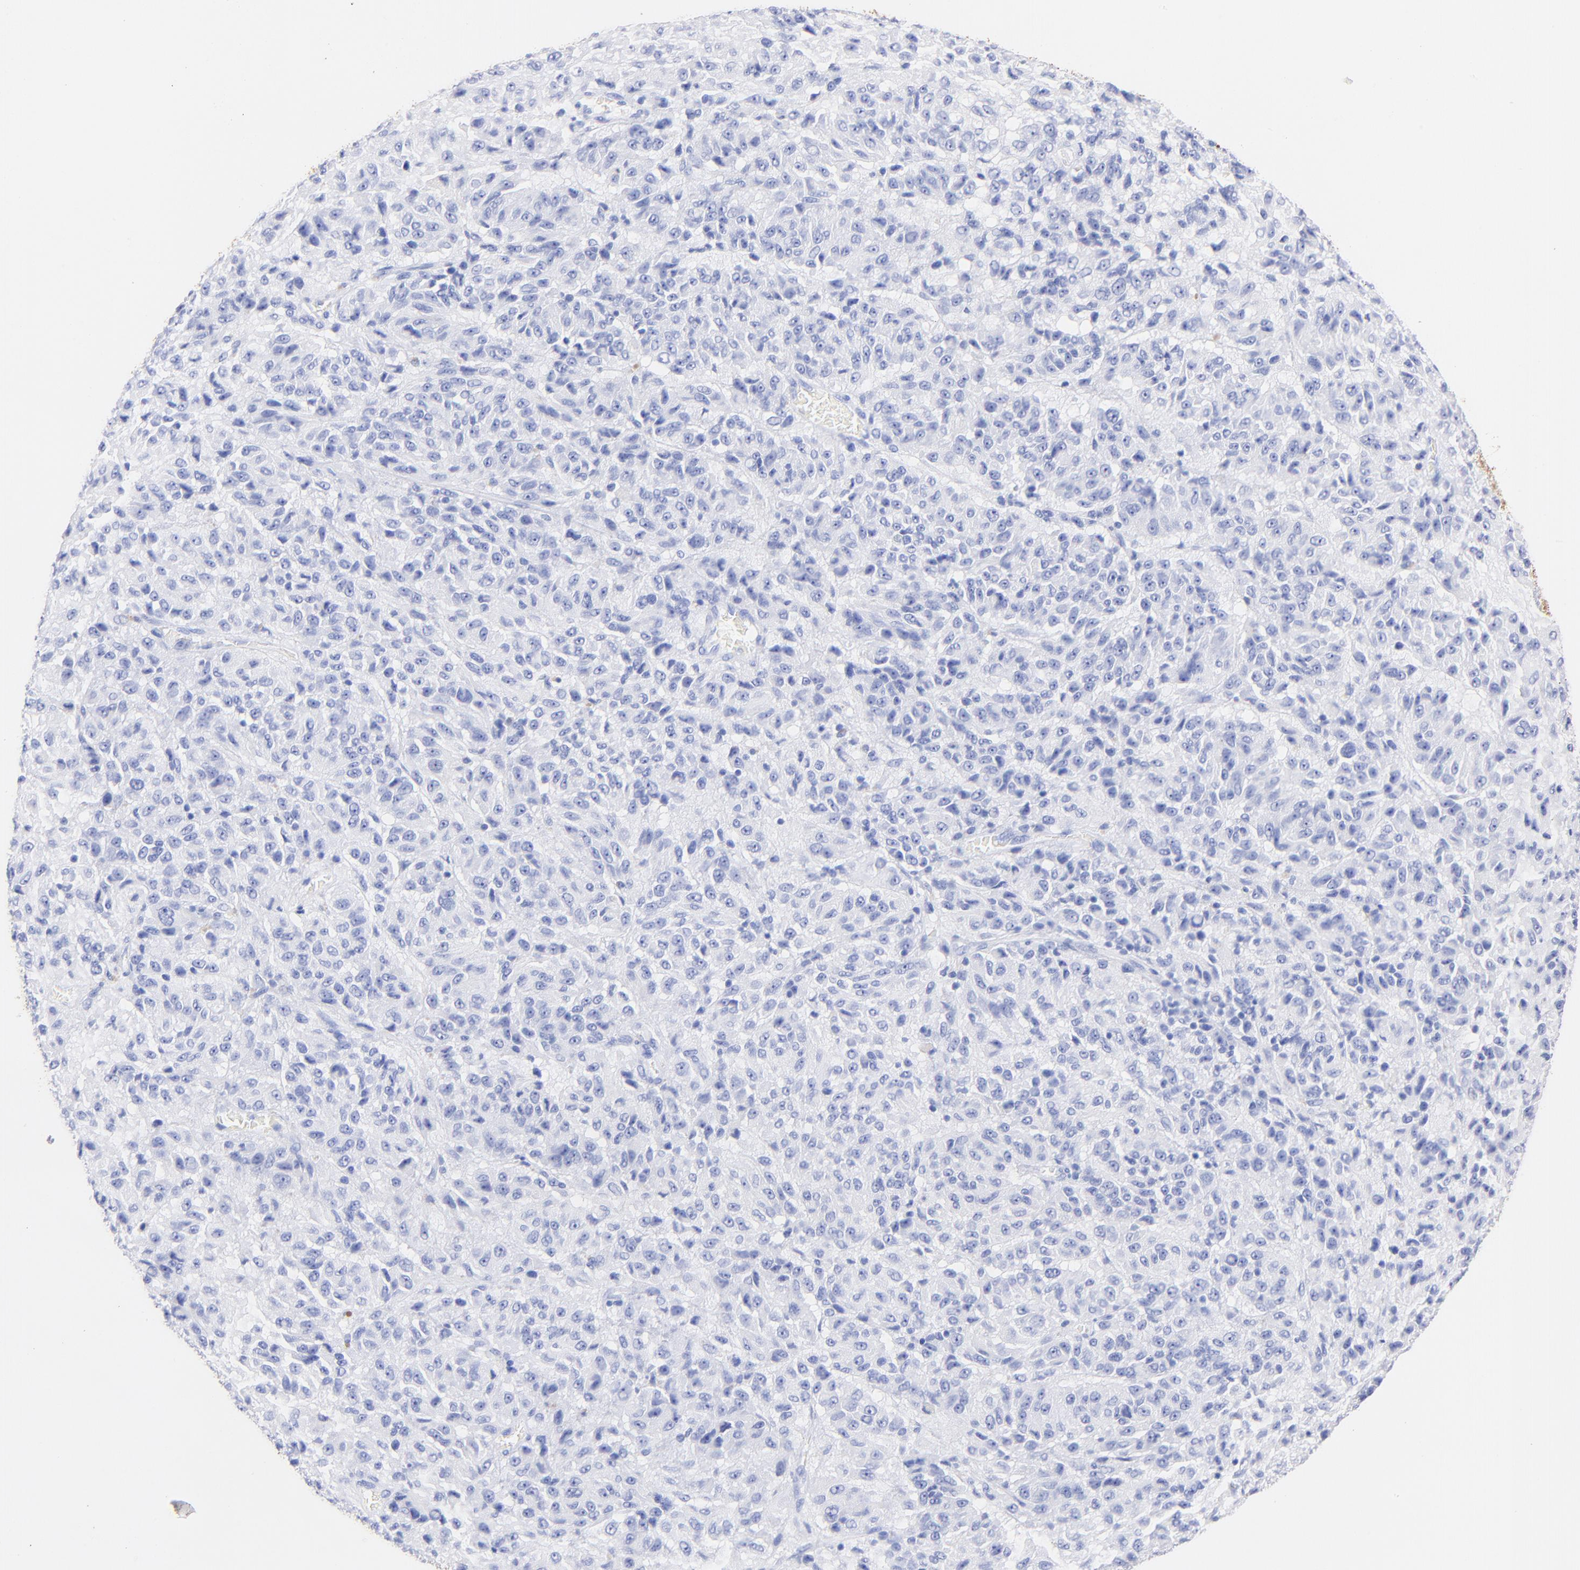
{"staining": {"intensity": "negative", "quantity": "none", "location": "none"}, "tissue": "melanoma", "cell_type": "Tumor cells", "image_type": "cancer", "snomed": [{"axis": "morphology", "description": "Malignant melanoma, Metastatic site"}, {"axis": "topography", "description": "Lung"}], "caption": "High magnification brightfield microscopy of melanoma stained with DAB (3,3'-diaminobenzidine) (brown) and counterstained with hematoxylin (blue): tumor cells show no significant expression.", "gene": "KRT19", "patient": {"sex": "male", "age": 64}}